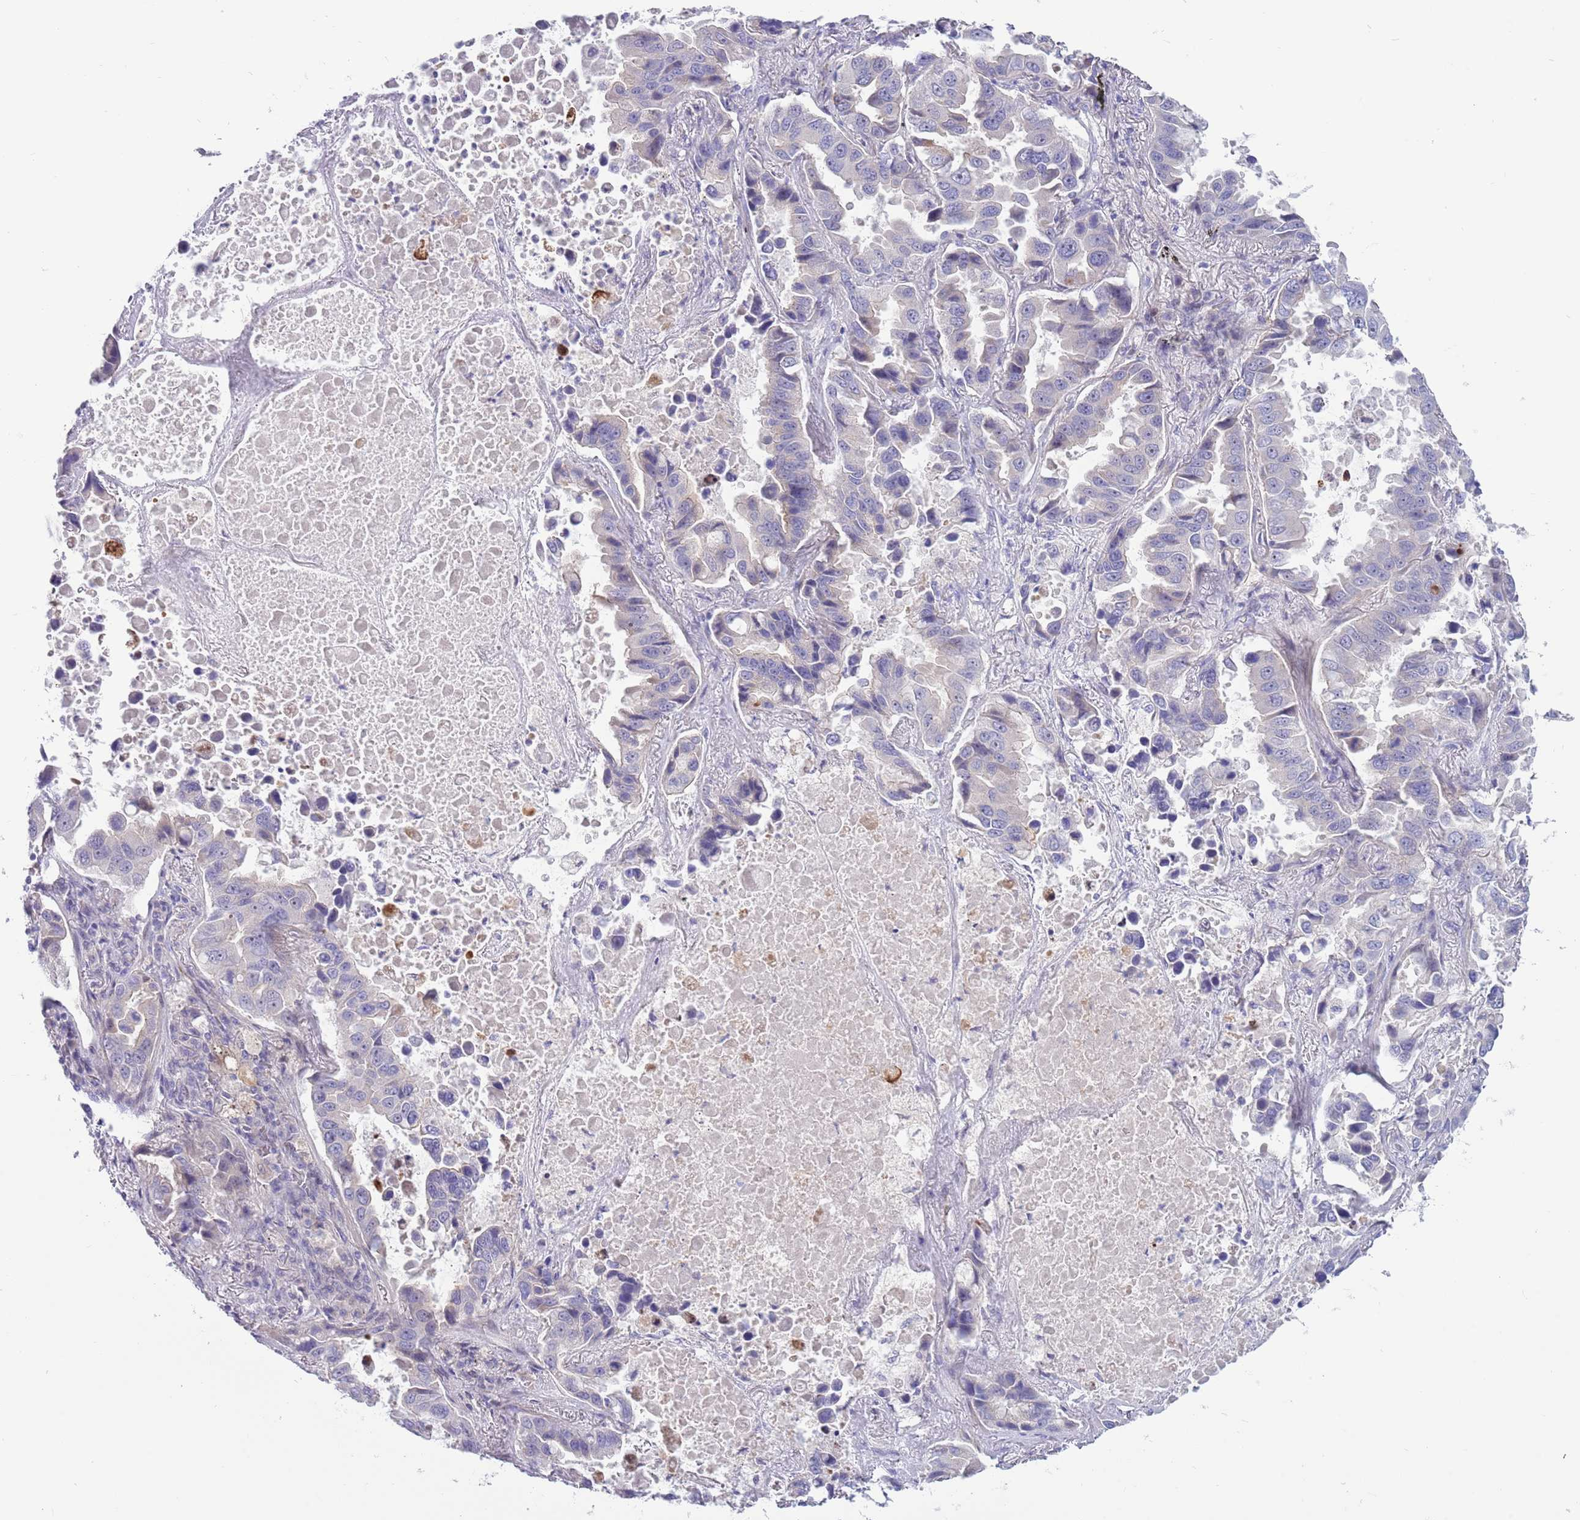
{"staining": {"intensity": "negative", "quantity": "none", "location": "none"}, "tissue": "lung cancer", "cell_type": "Tumor cells", "image_type": "cancer", "snomed": [{"axis": "morphology", "description": "Adenocarcinoma, NOS"}, {"axis": "topography", "description": "Lung"}], "caption": "High magnification brightfield microscopy of lung cancer (adenocarcinoma) stained with DAB (3,3'-diaminobenzidine) (brown) and counterstained with hematoxylin (blue): tumor cells show no significant staining.", "gene": "DDHD1", "patient": {"sex": "male", "age": 64}}